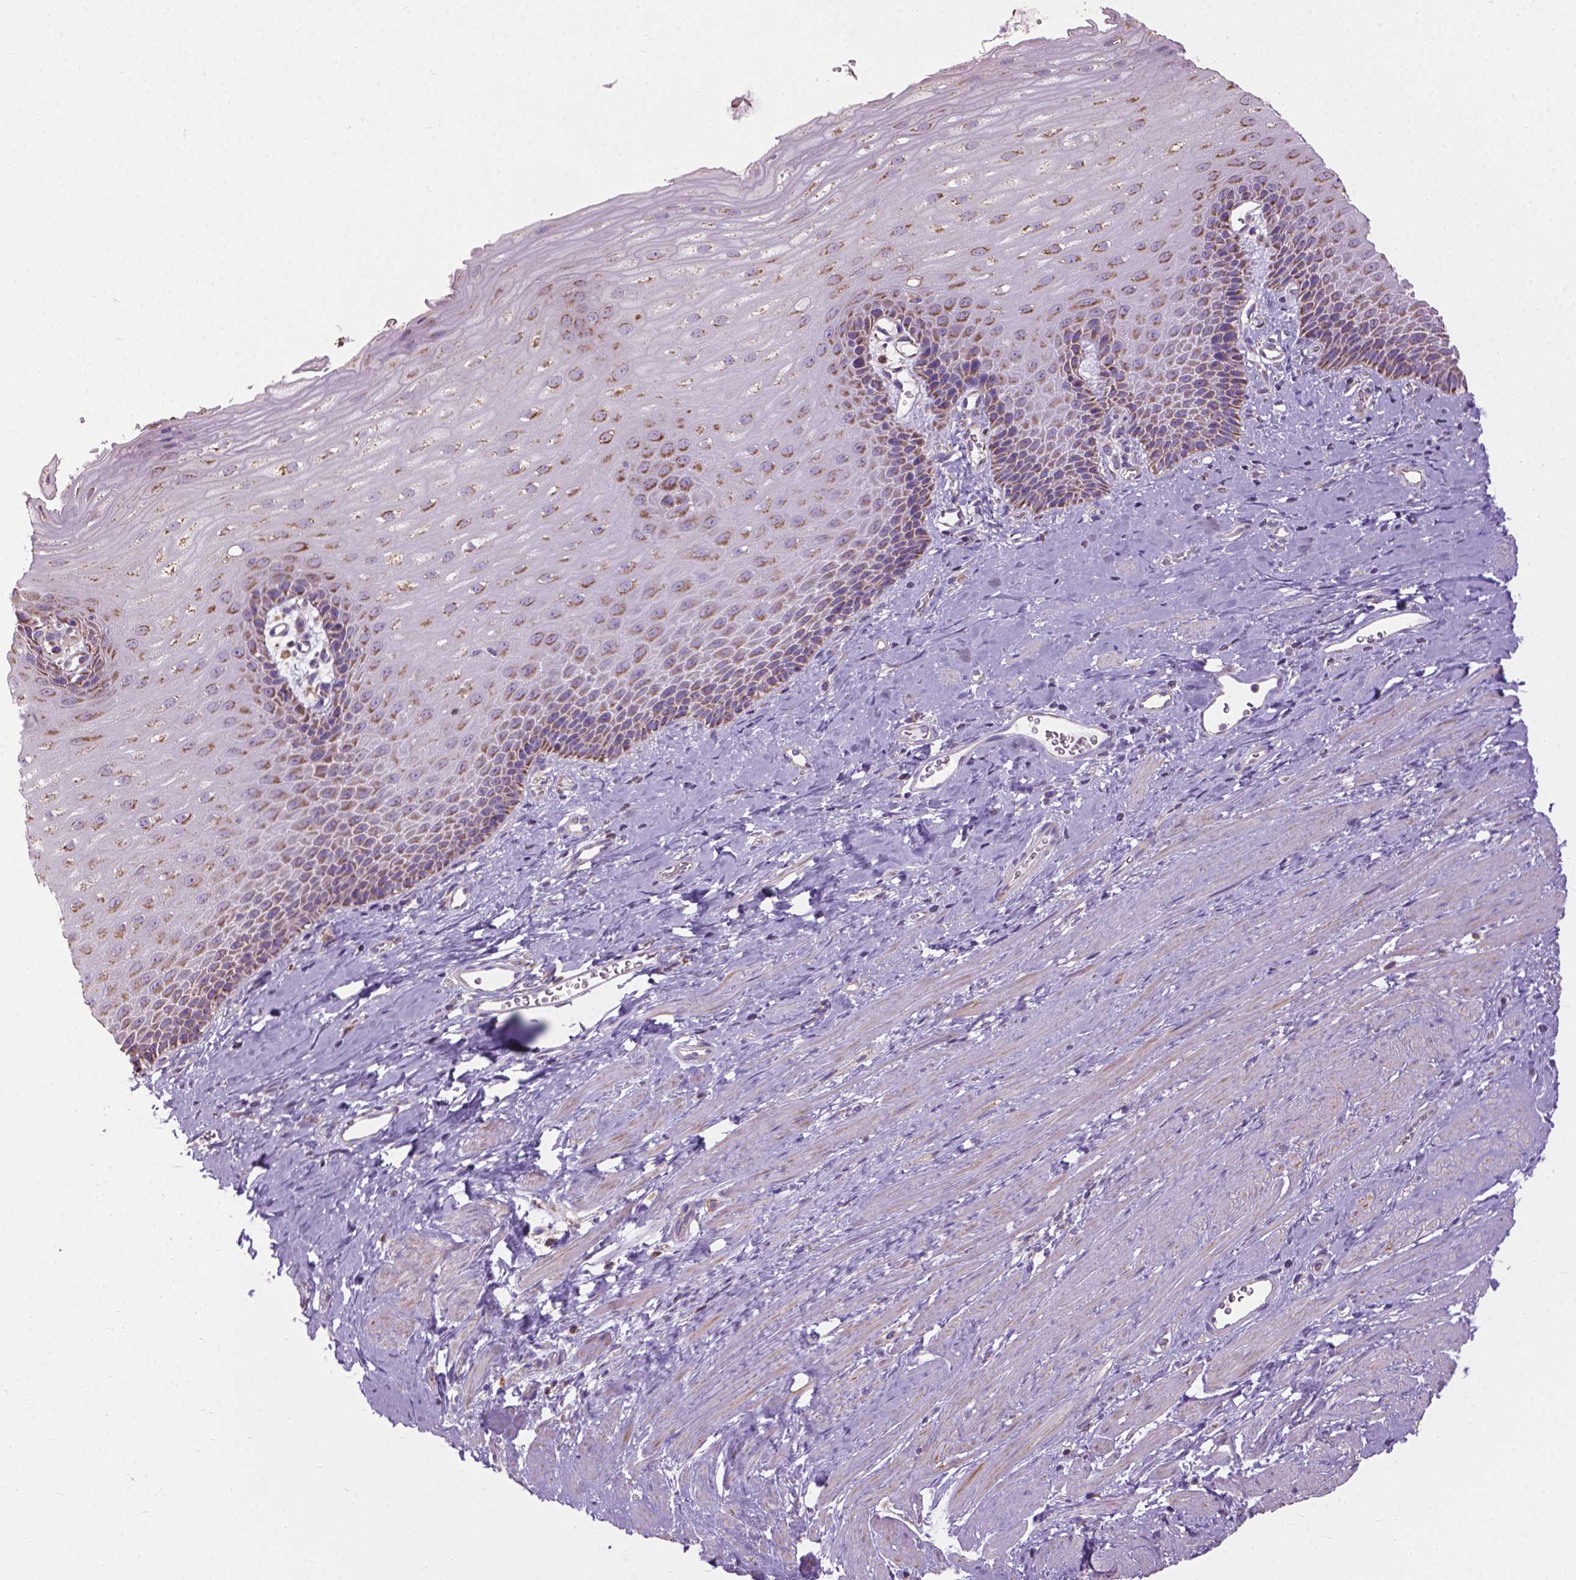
{"staining": {"intensity": "moderate", "quantity": "25%-75%", "location": "cytoplasmic/membranous"}, "tissue": "esophagus", "cell_type": "Squamous epithelial cells", "image_type": "normal", "snomed": [{"axis": "morphology", "description": "Normal tissue, NOS"}, {"axis": "topography", "description": "Esophagus"}], "caption": "Squamous epithelial cells demonstrate medium levels of moderate cytoplasmic/membranous positivity in about 25%-75% of cells in unremarkable human esophagus.", "gene": "VDAC1", "patient": {"sex": "male", "age": 64}}